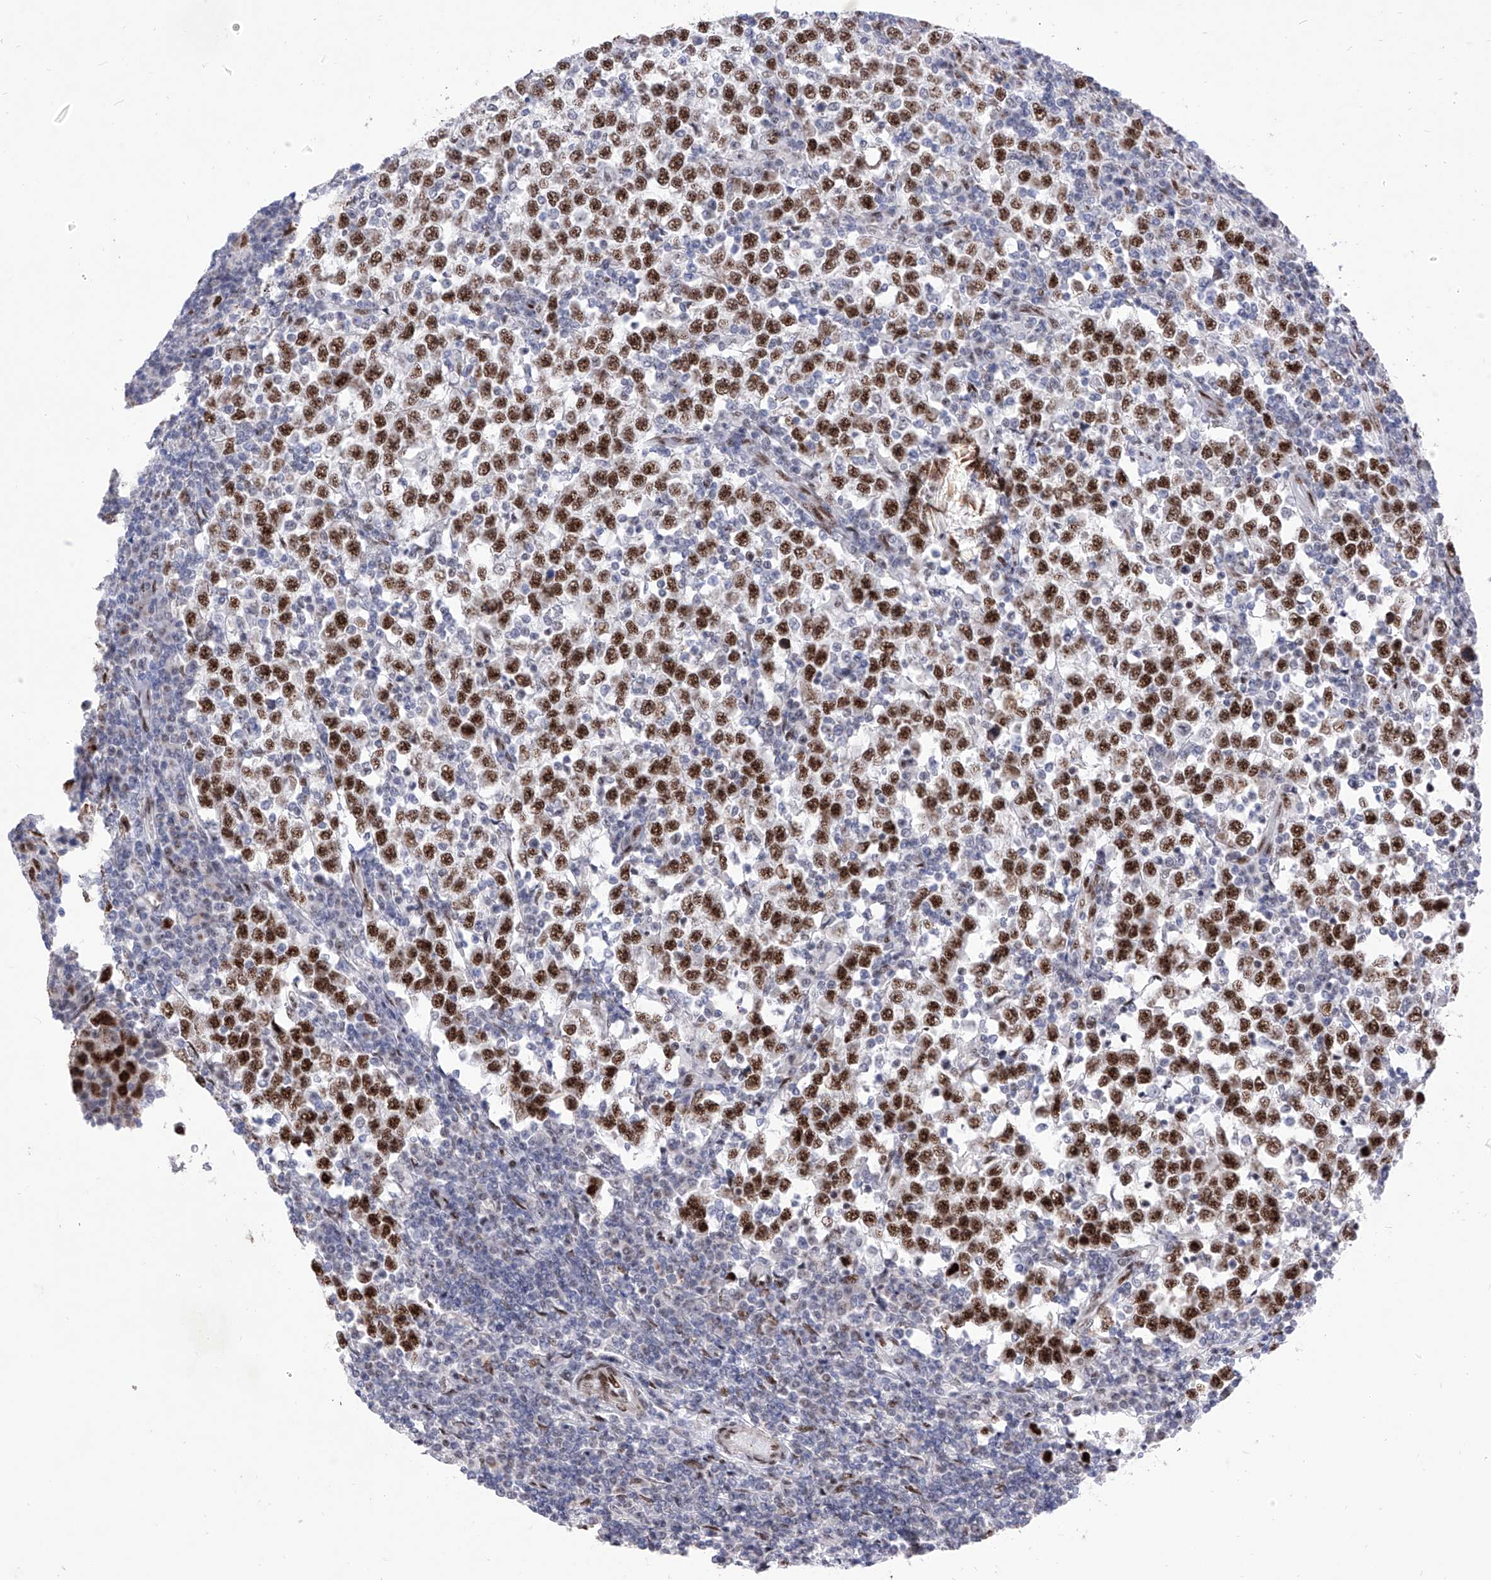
{"staining": {"intensity": "strong", "quantity": ">75%", "location": "nuclear"}, "tissue": "testis cancer", "cell_type": "Tumor cells", "image_type": "cancer", "snomed": [{"axis": "morphology", "description": "Seminoma, NOS"}, {"axis": "topography", "description": "Testis"}], "caption": "This photomicrograph exhibits IHC staining of human seminoma (testis), with high strong nuclear expression in about >75% of tumor cells.", "gene": "ATN1", "patient": {"sex": "male", "age": 65}}